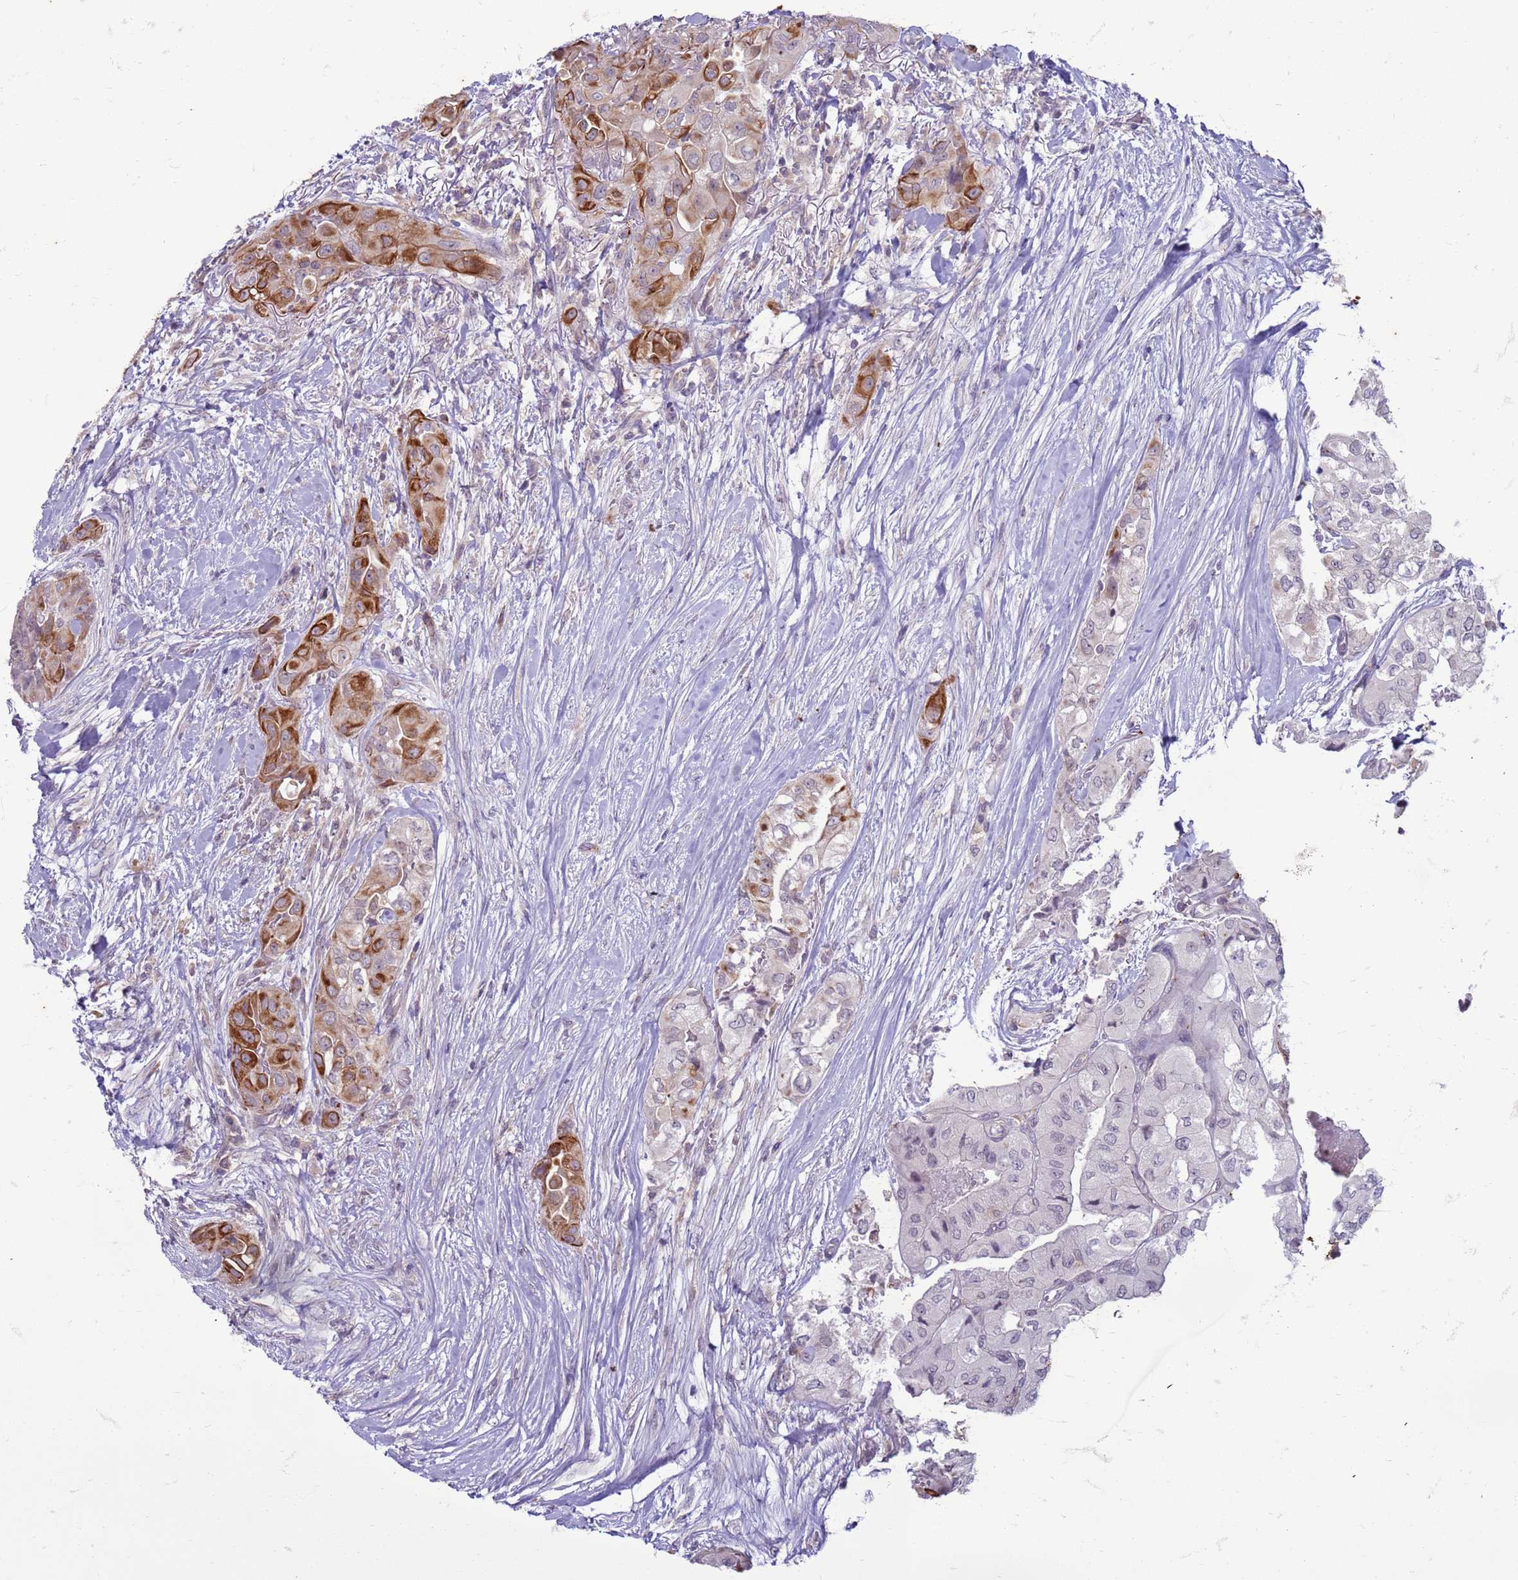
{"staining": {"intensity": "moderate", "quantity": "<25%", "location": "cytoplasmic/membranous"}, "tissue": "thyroid cancer", "cell_type": "Tumor cells", "image_type": "cancer", "snomed": [{"axis": "morphology", "description": "Papillary adenocarcinoma, NOS"}, {"axis": "topography", "description": "Thyroid gland"}], "caption": "Protein staining demonstrates moderate cytoplasmic/membranous staining in approximately <25% of tumor cells in thyroid papillary adenocarcinoma.", "gene": "SLC15A3", "patient": {"sex": "female", "age": 59}}